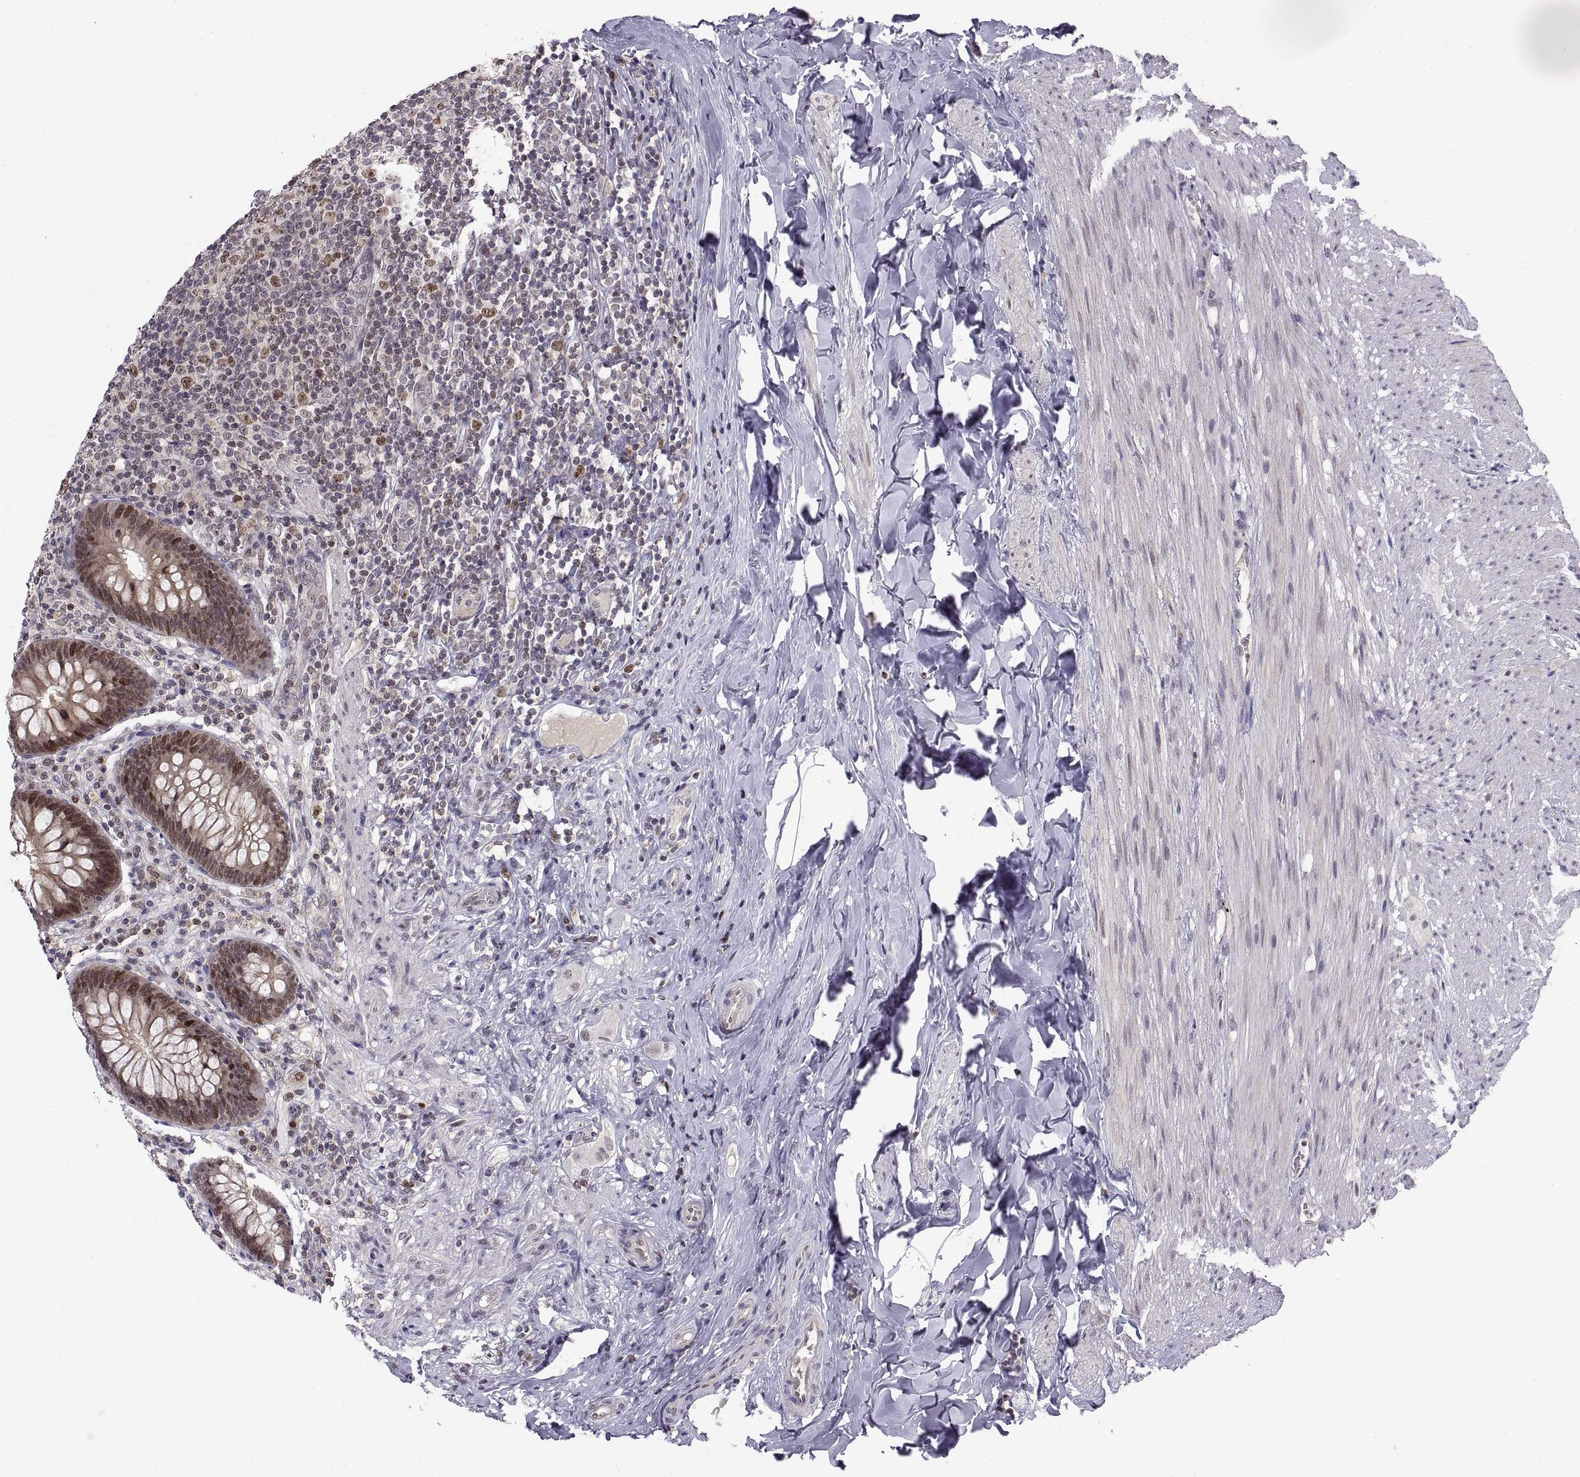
{"staining": {"intensity": "moderate", "quantity": "<25%", "location": "nuclear"}, "tissue": "appendix", "cell_type": "Glandular cells", "image_type": "normal", "snomed": [{"axis": "morphology", "description": "Normal tissue, NOS"}, {"axis": "topography", "description": "Appendix"}], "caption": "High-power microscopy captured an immunohistochemistry photomicrograph of normal appendix, revealing moderate nuclear staining in approximately <25% of glandular cells. Nuclei are stained in blue.", "gene": "CHFR", "patient": {"sex": "male", "age": 47}}